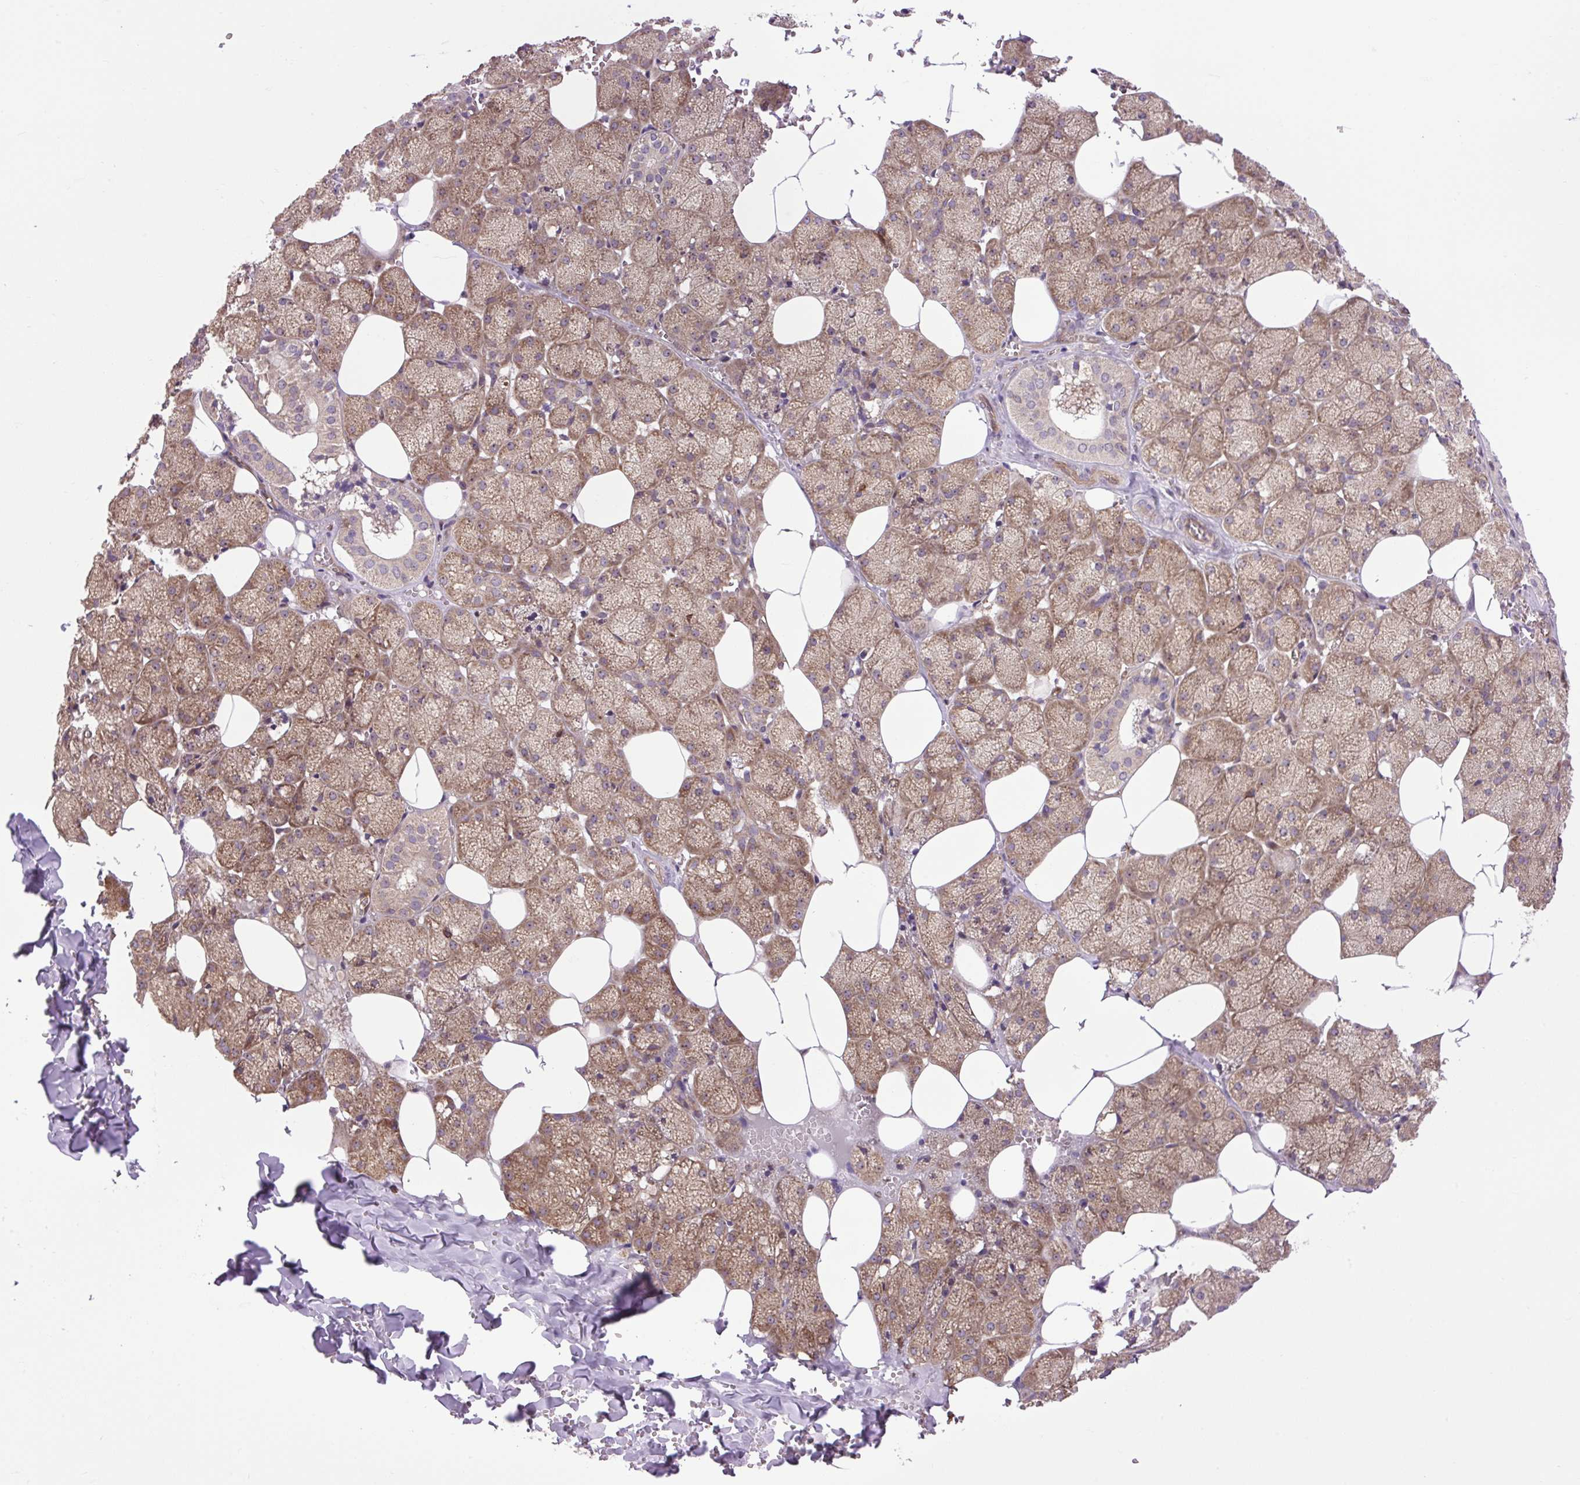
{"staining": {"intensity": "moderate", "quantity": ">75%", "location": "cytoplasmic/membranous"}, "tissue": "salivary gland", "cell_type": "Glandular cells", "image_type": "normal", "snomed": [{"axis": "morphology", "description": "Normal tissue, NOS"}, {"axis": "topography", "description": "Salivary gland"}, {"axis": "topography", "description": "Peripheral nerve tissue"}], "caption": "Salivary gland stained for a protein (brown) displays moderate cytoplasmic/membranous positive expression in about >75% of glandular cells.", "gene": "PLCG1", "patient": {"sex": "male", "age": 38}}